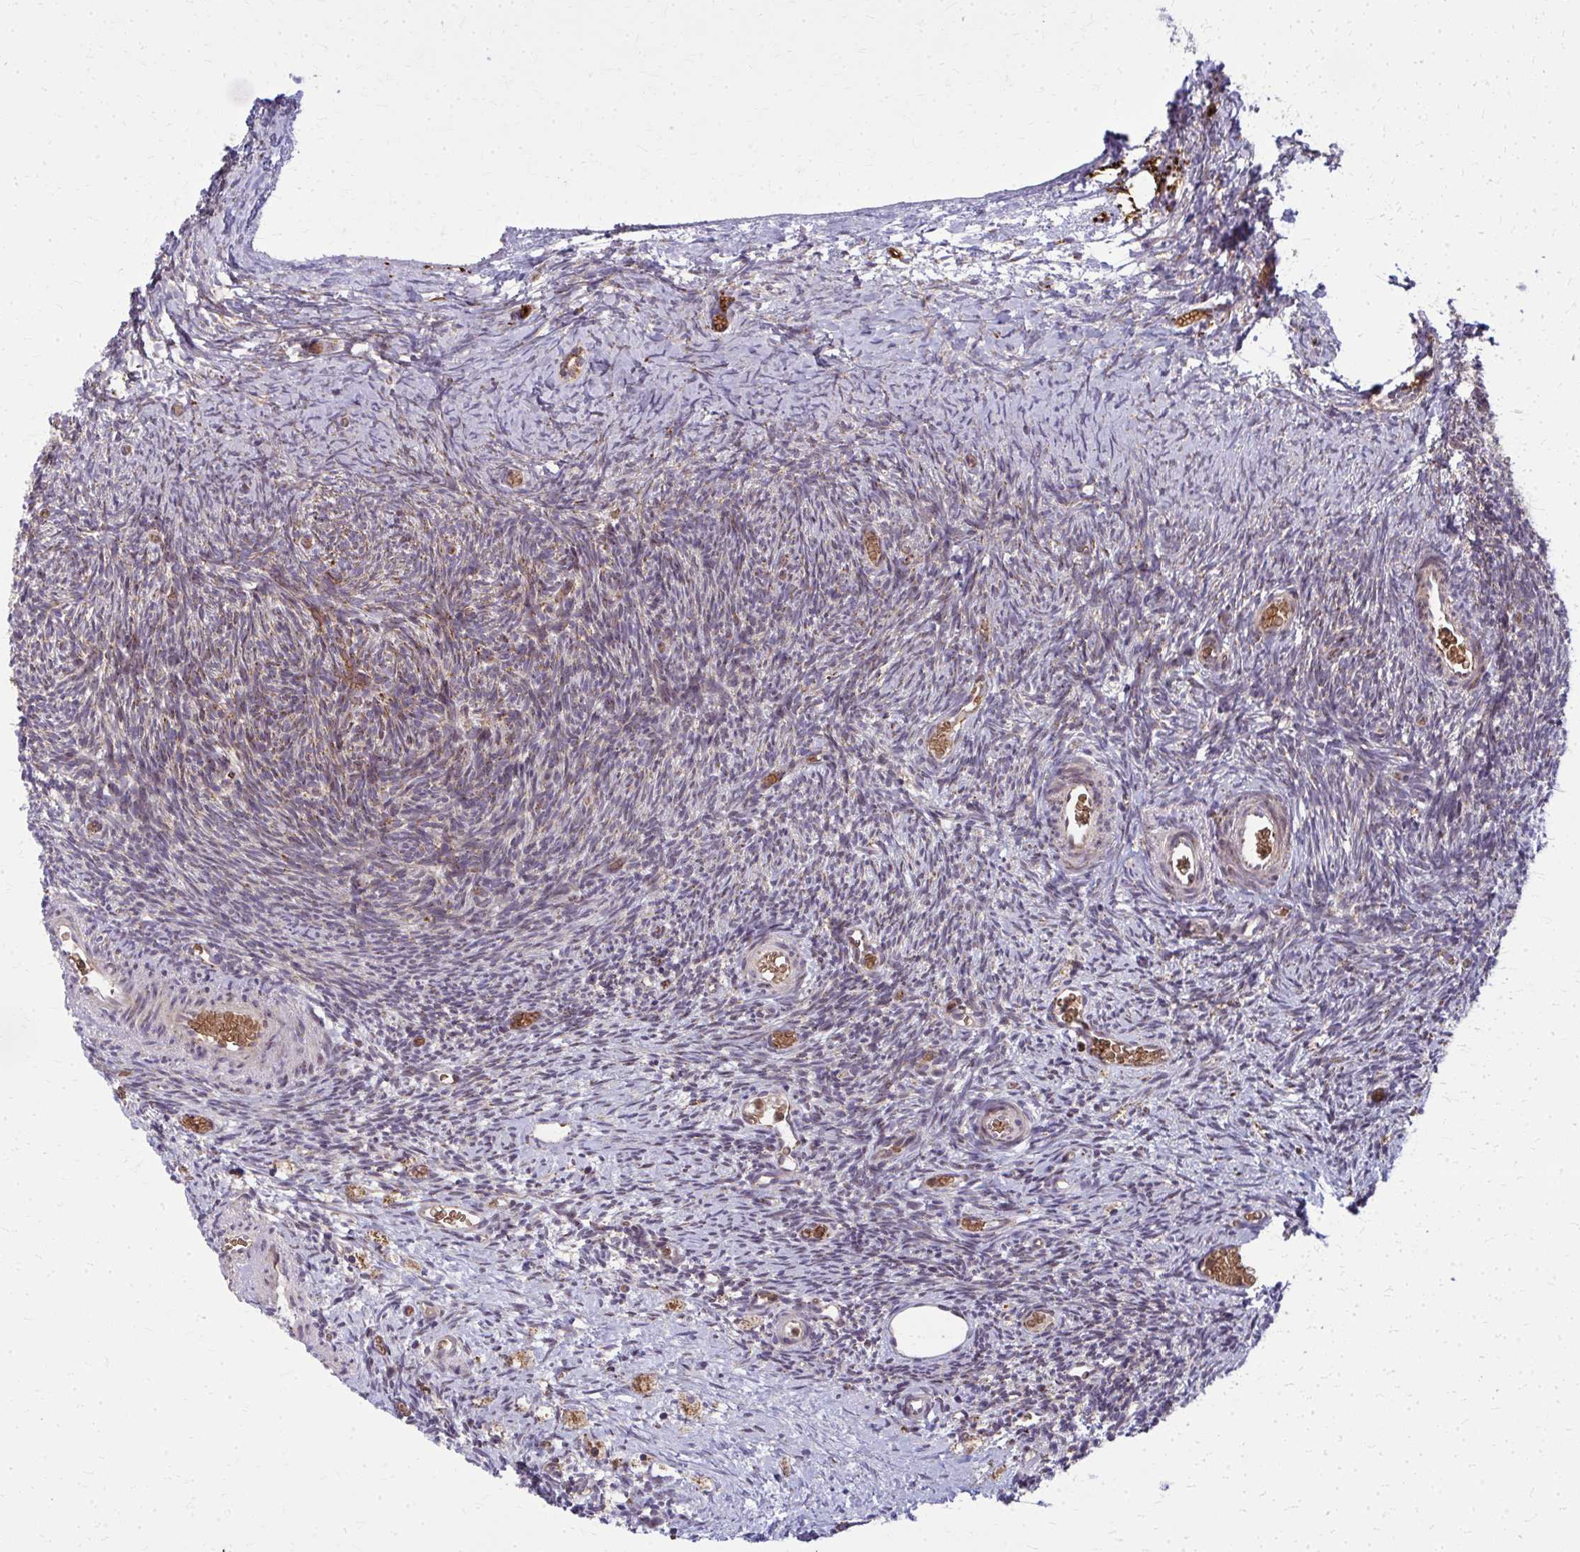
{"staining": {"intensity": "weak", "quantity": "25%-75%", "location": "cytoplasmic/membranous"}, "tissue": "ovary", "cell_type": "Ovarian stroma cells", "image_type": "normal", "snomed": [{"axis": "morphology", "description": "Normal tissue, NOS"}, {"axis": "topography", "description": "Ovary"}], "caption": "Protein analysis of benign ovary shows weak cytoplasmic/membranous positivity in approximately 25%-75% of ovarian stroma cells.", "gene": "MCCC1", "patient": {"sex": "female", "age": 39}}